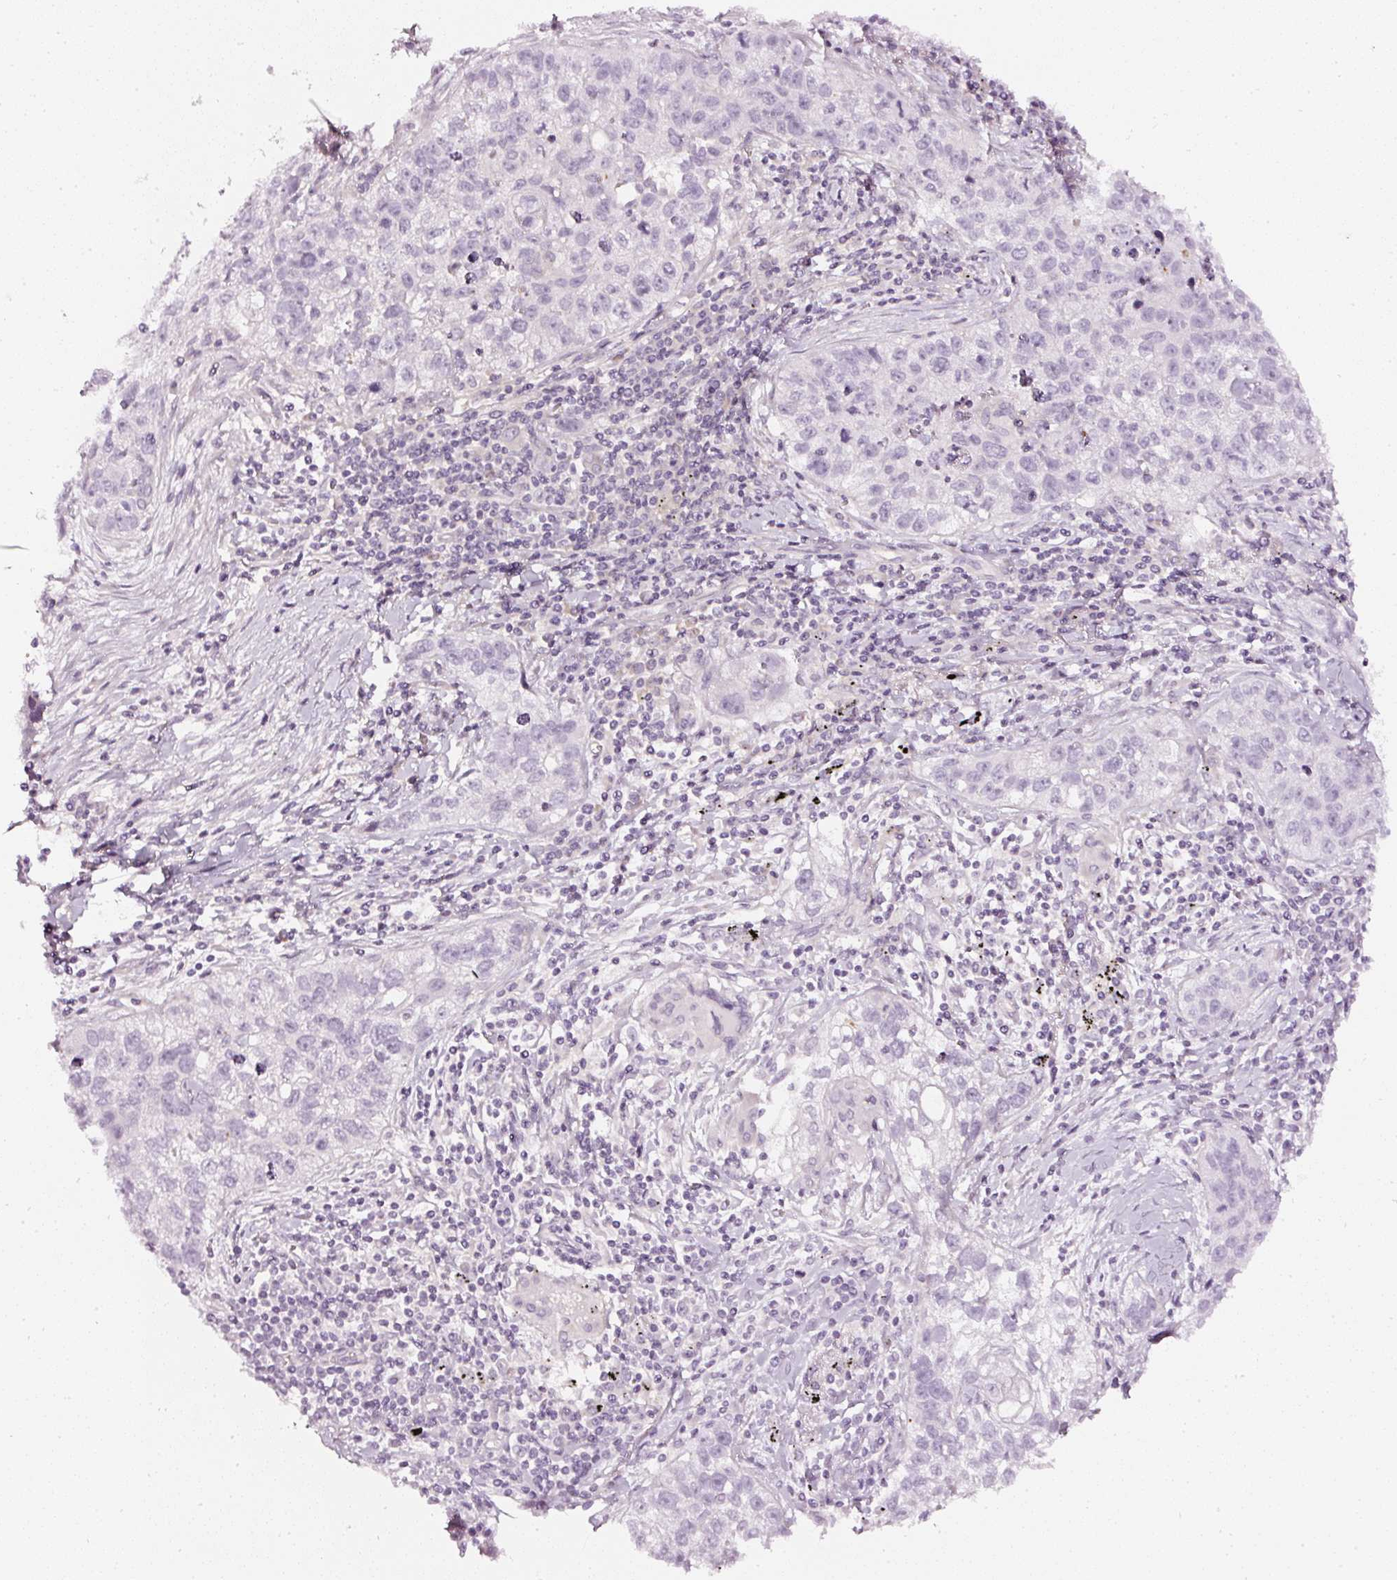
{"staining": {"intensity": "negative", "quantity": "none", "location": "none"}, "tissue": "lung cancer", "cell_type": "Tumor cells", "image_type": "cancer", "snomed": [{"axis": "morphology", "description": "Squamous cell carcinoma, NOS"}, {"axis": "topography", "description": "Lung"}], "caption": "An image of human squamous cell carcinoma (lung) is negative for staining in tumor cells.", "gene": "CNP", "patient": {"sex": "male", "age": 74}}